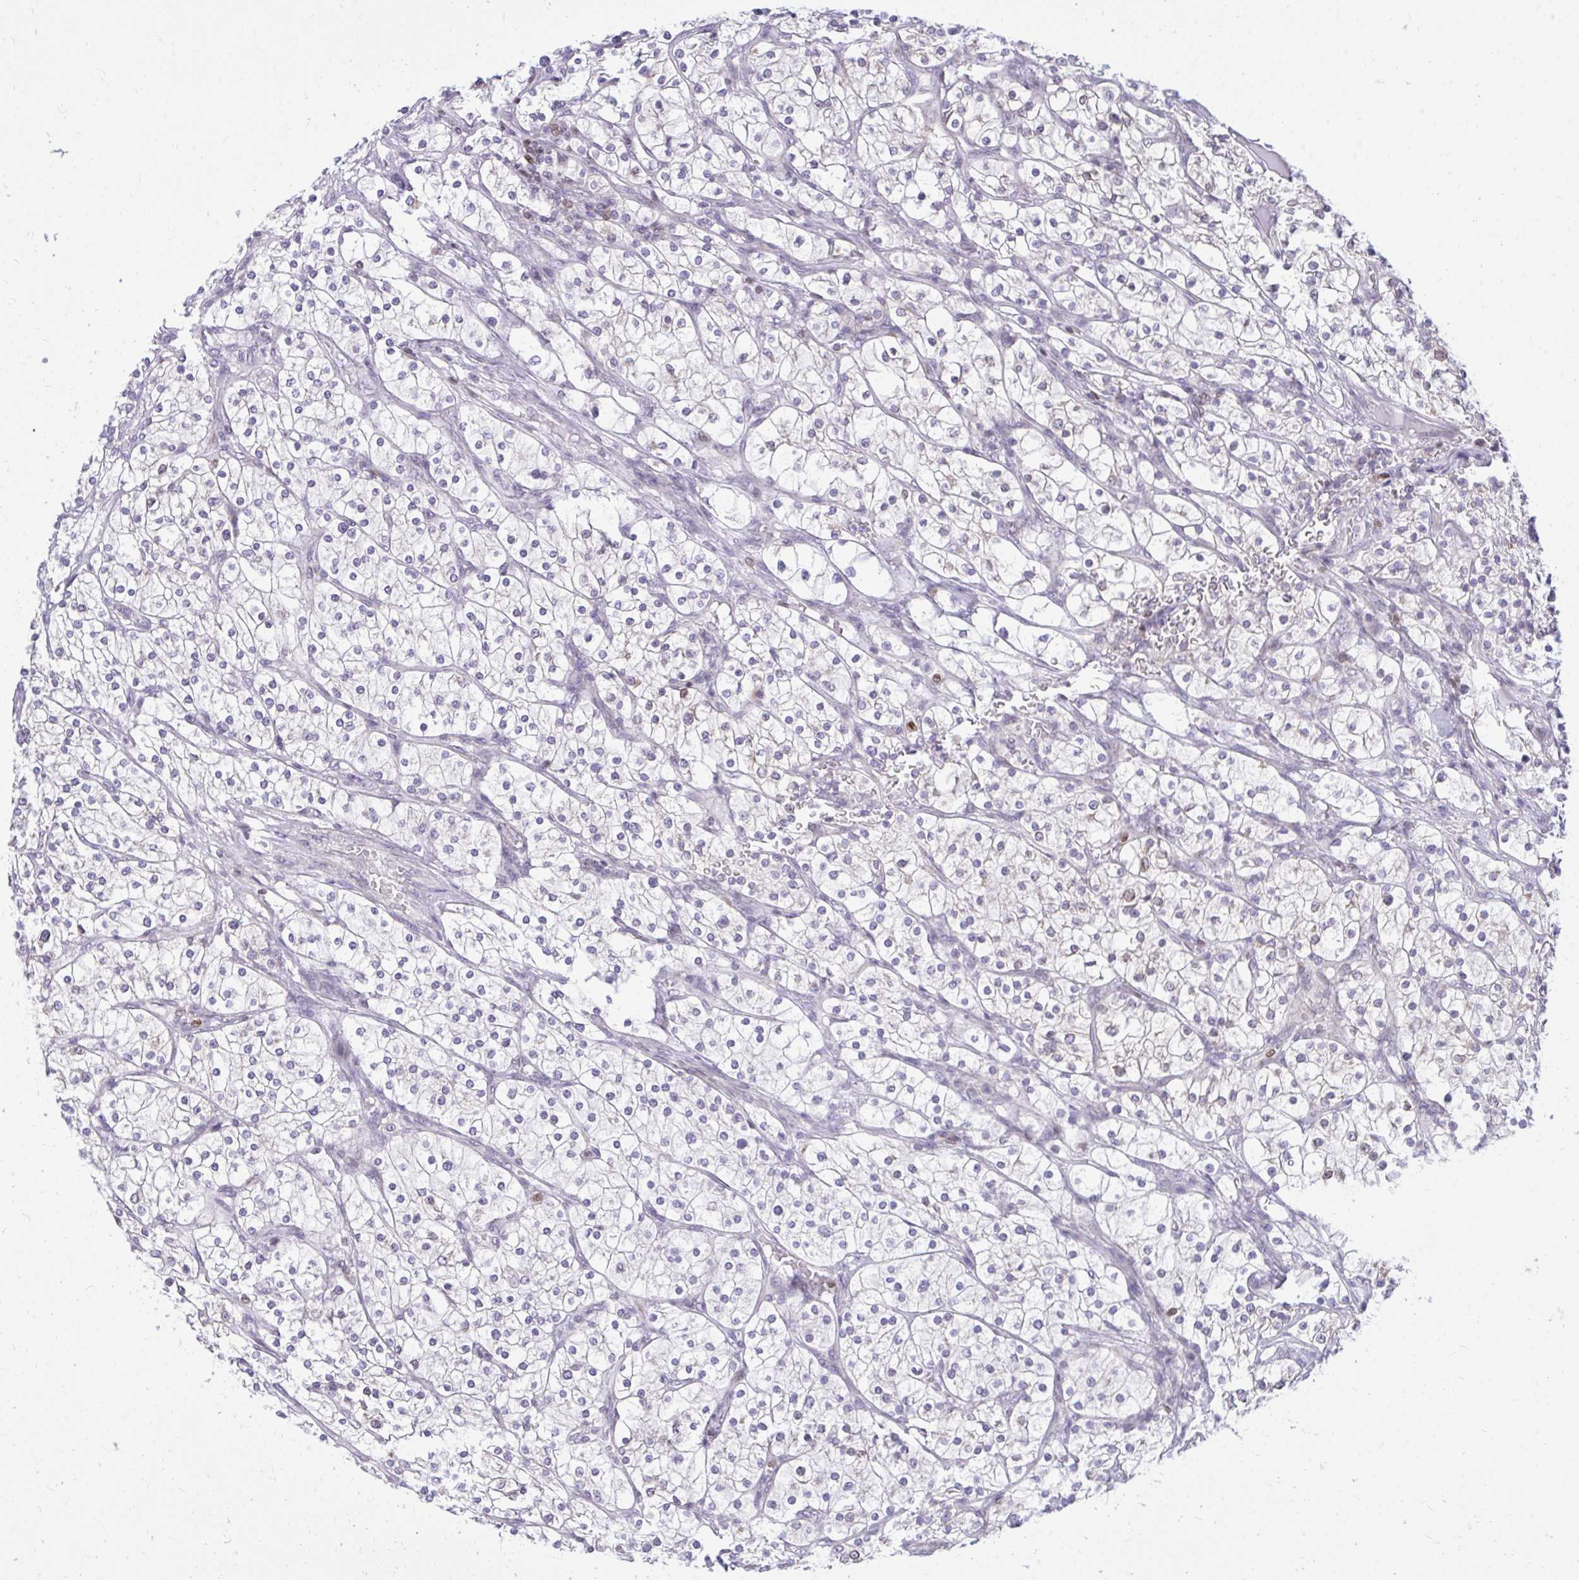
{"staining": {"intensity": "negative", "quantity": "none", "location": "none"}, "tissue": "renal cancer", "cell_type": "Tumor cells", "image_type": "cancer", "snomed": [{"axis": "morphology", "description": "Adenocarcinoma, NOS"}, {"axis": "topography", "description": "Kidney"}], "caption": "The photomicrograph demonstrates no staining of tumor cells in renal cancer (adenocarcinoma).", "gene": "RPS6KA2", "patient": {"sex": "male", "age": 80}}